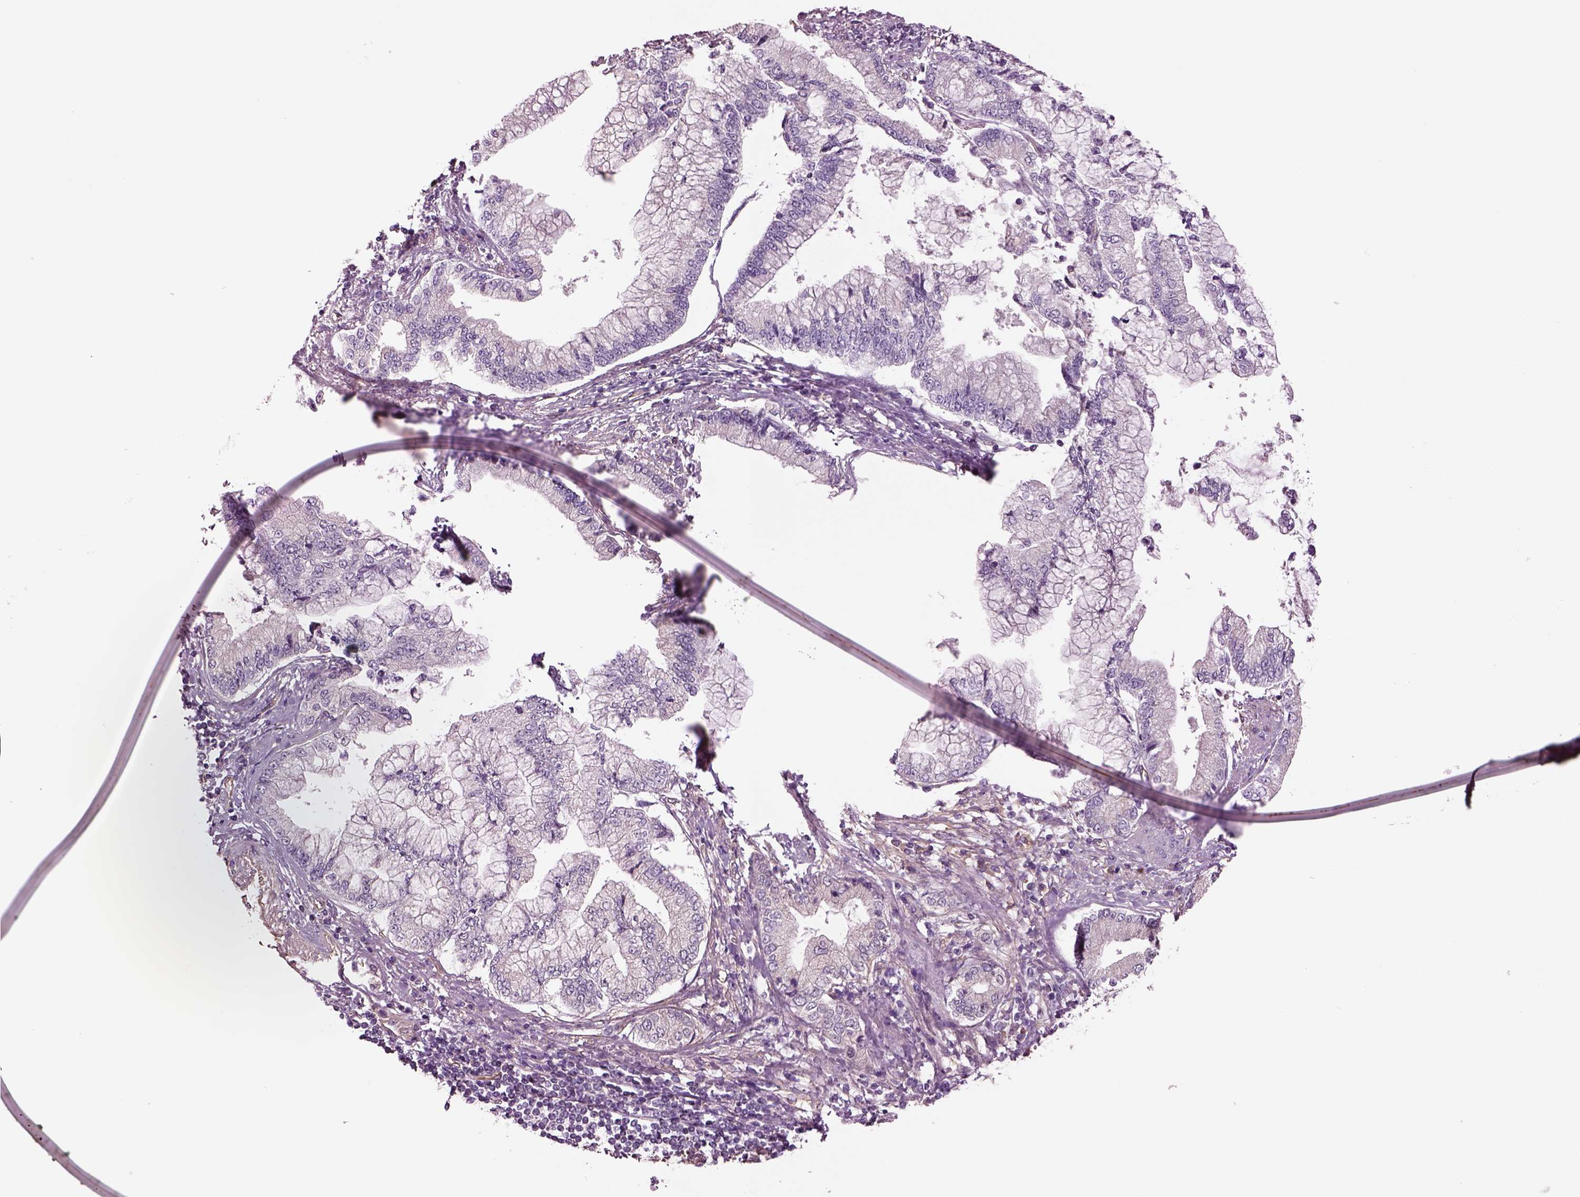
{"staining": {"intensity": "negative", "quantity": "none", "location": "none"}, "tissue": "stomach cancer", "cell_type": "Tumor cells", "image_type": "cancer", "snomed": [{"axis": "morphology", "description": "Adenocarcinoma, NOS"}, {"axis": "topography", "description": "Stomach, upper"}], "caption": "Tumor cells show no significant protein expression in stomach cancer (adenocarcinoma). (Brightfield microscopy of DAB immunohistochemistry at high magnification).", "gene": "HTR1B", "patient": {"sex": "female", "age": 74}}